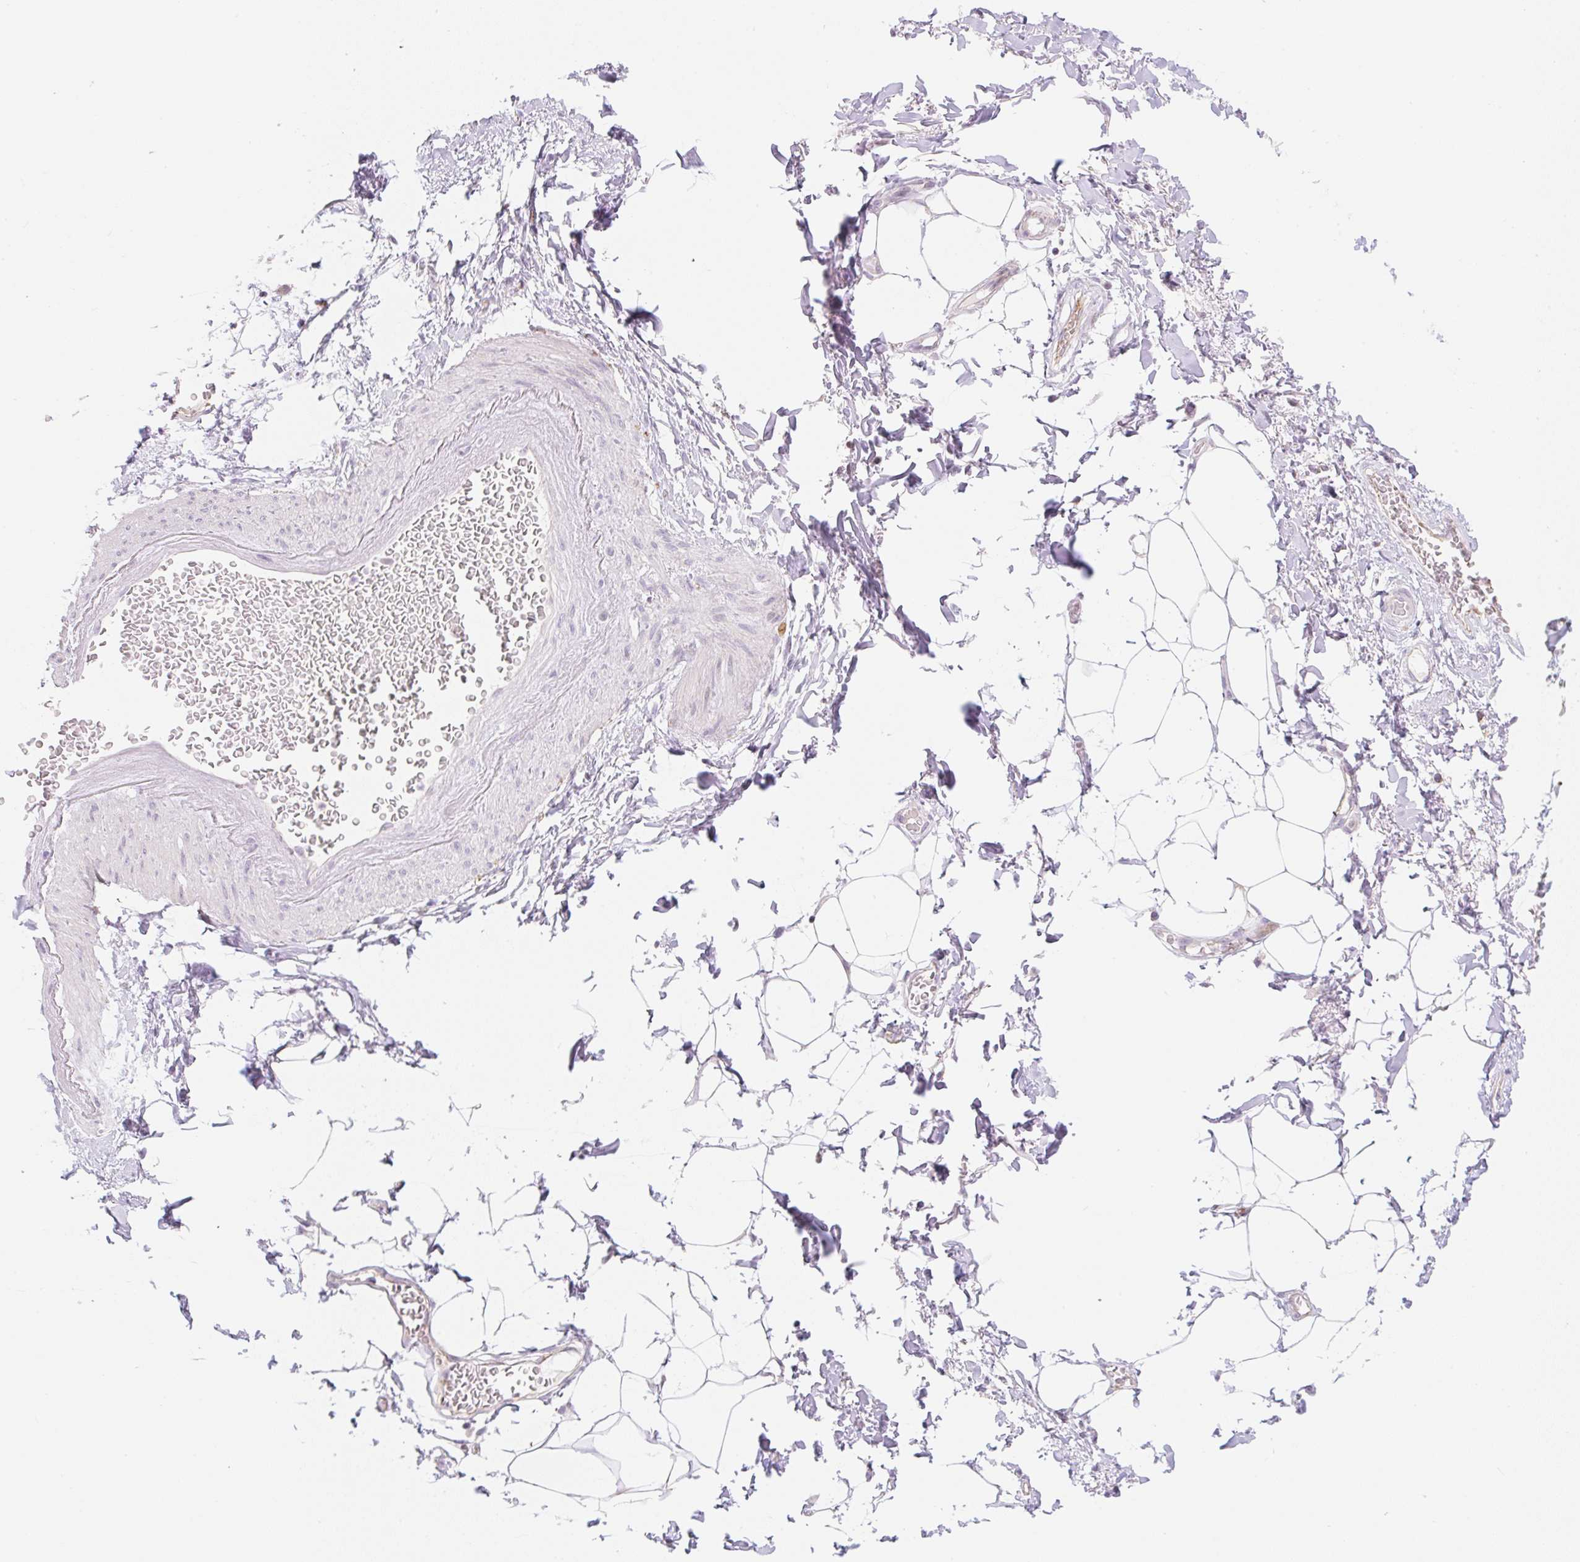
{"staining": {"intensity": "negative", "quantity": "none", "location": "none"}, "tissue": "adipose tissue", "cell_type": "Adipocytes", "image_type": "normal", "snomed": [{"axis": "morphology", "description": "Normal tissue, NOS"}, {"axis": "topography", "description": "Vagina"}, {"axis": "topography", "description": "Peripheral nerve tissue"}], "caption": "Immunohistochemistry (IHC) image of benign human adipose tissue stained for a protein (brown), which shows no expression in adipocytes.", "gene": "CASKIN1", "patient": {"sex": "female", "age": 71}}